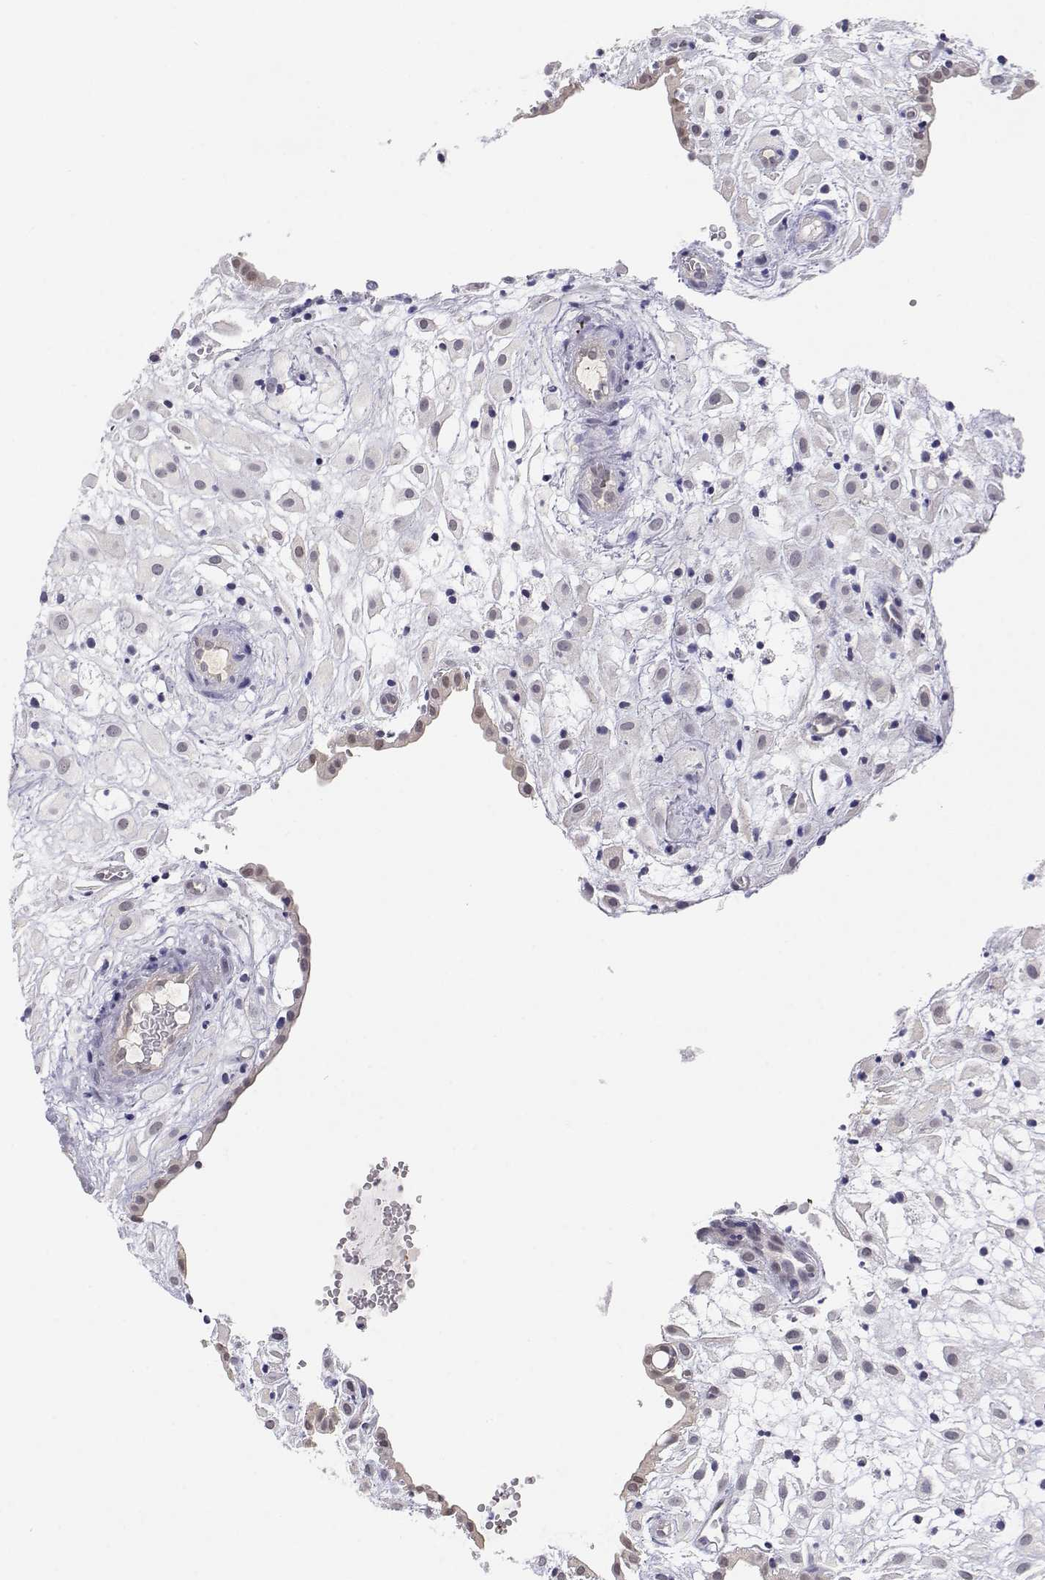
{"staining": {"intensity": "negative", "quantity": "none", "location": "none"}, "tissue": "placenta", "cell_type": "Decidual cells", "image_type": "normal", "snomed": [{"axis": "morphology", "description": "Normal tissue, NOS"}, {"axis": "topography", "description": "Placenta"}], "caption": "IHC micrograph of normal placenta stained for a protein (brown), which reveals no positivity in decidual cells. Brightfield microscopy of immunohistochemistry stained with DAB (brown) and hematoxylin (blue), captured at high magnification.", "gene": "ADA", "patient": {"sex": "female", "age": 24}}